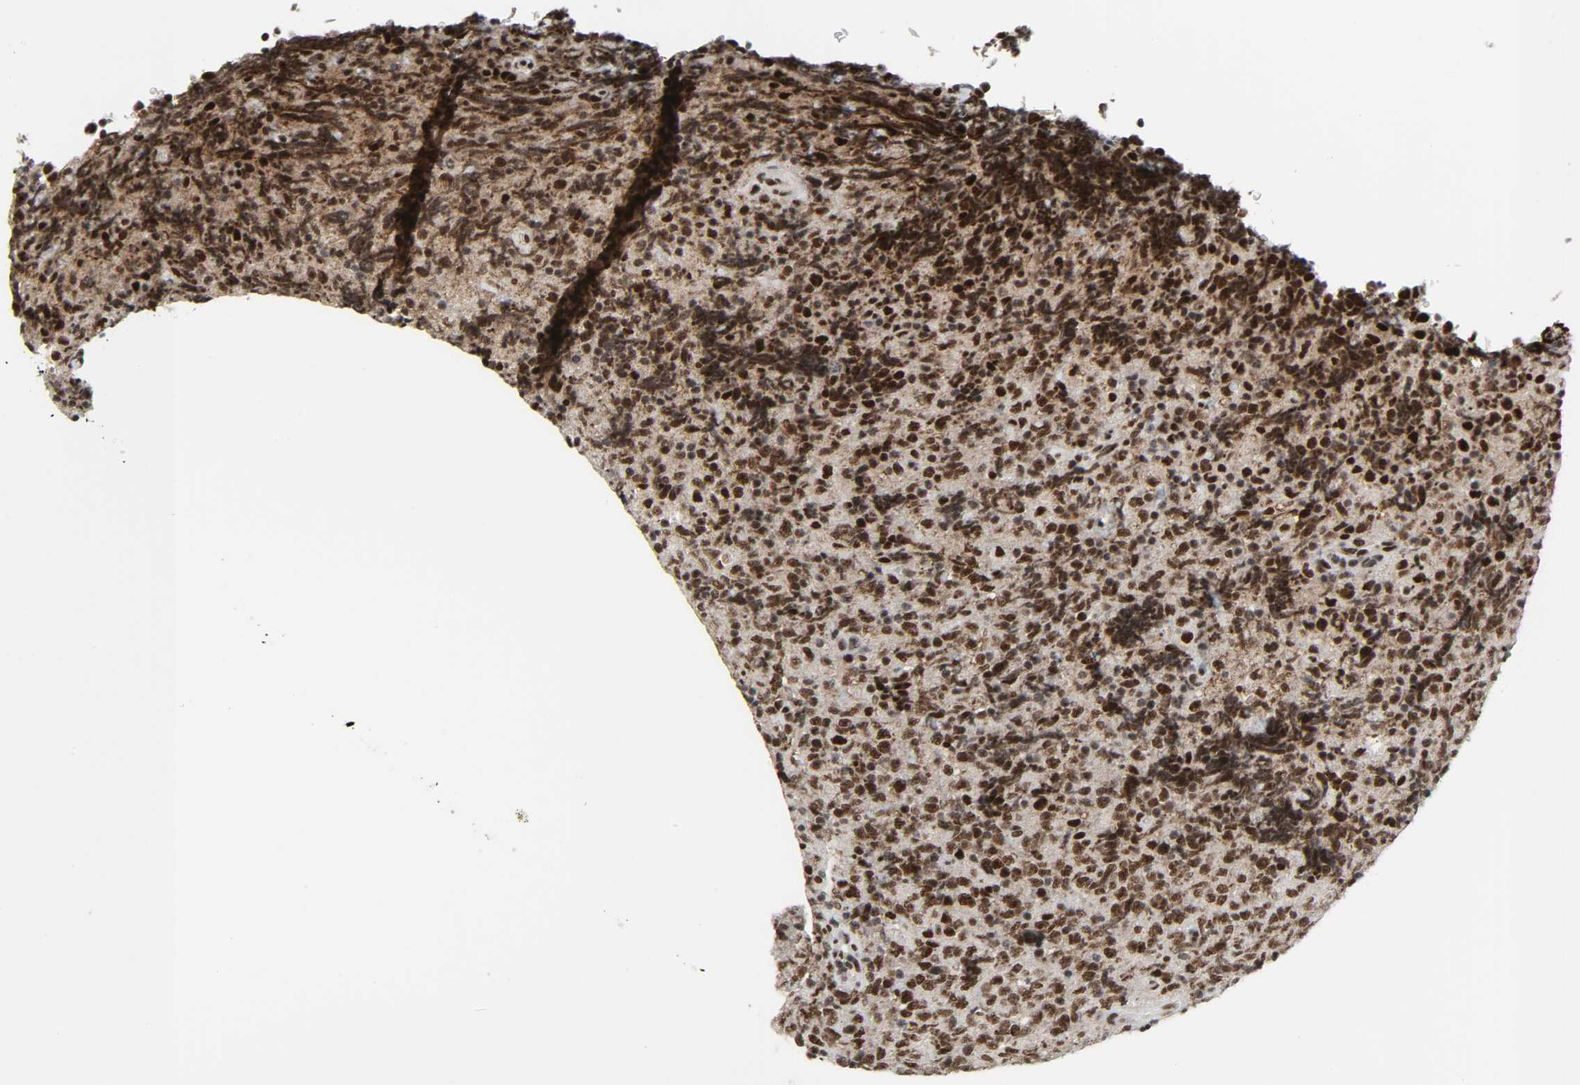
{"staining": {"intensity": "strong", "quantity": ">75%", "location": "nuclear"}, "tissue": "lymphoma", "cell_type": "Tumor cells", "image_type": "cancer", "snomed": [{"axis": "morphology", "description": "Malignant lymphoma, non-Hodgkin's type, High grade"}, {"axis": "topography", "description": "Tonsil"}], "caption": "Tumor cells display high levels of strong nuclear positivity in about >75% of cells in malignant lymphoma, non-Hodgkin's type (high-grade).", "gene": "CDK7", "patient": {"sex": "female", "age": 36}}